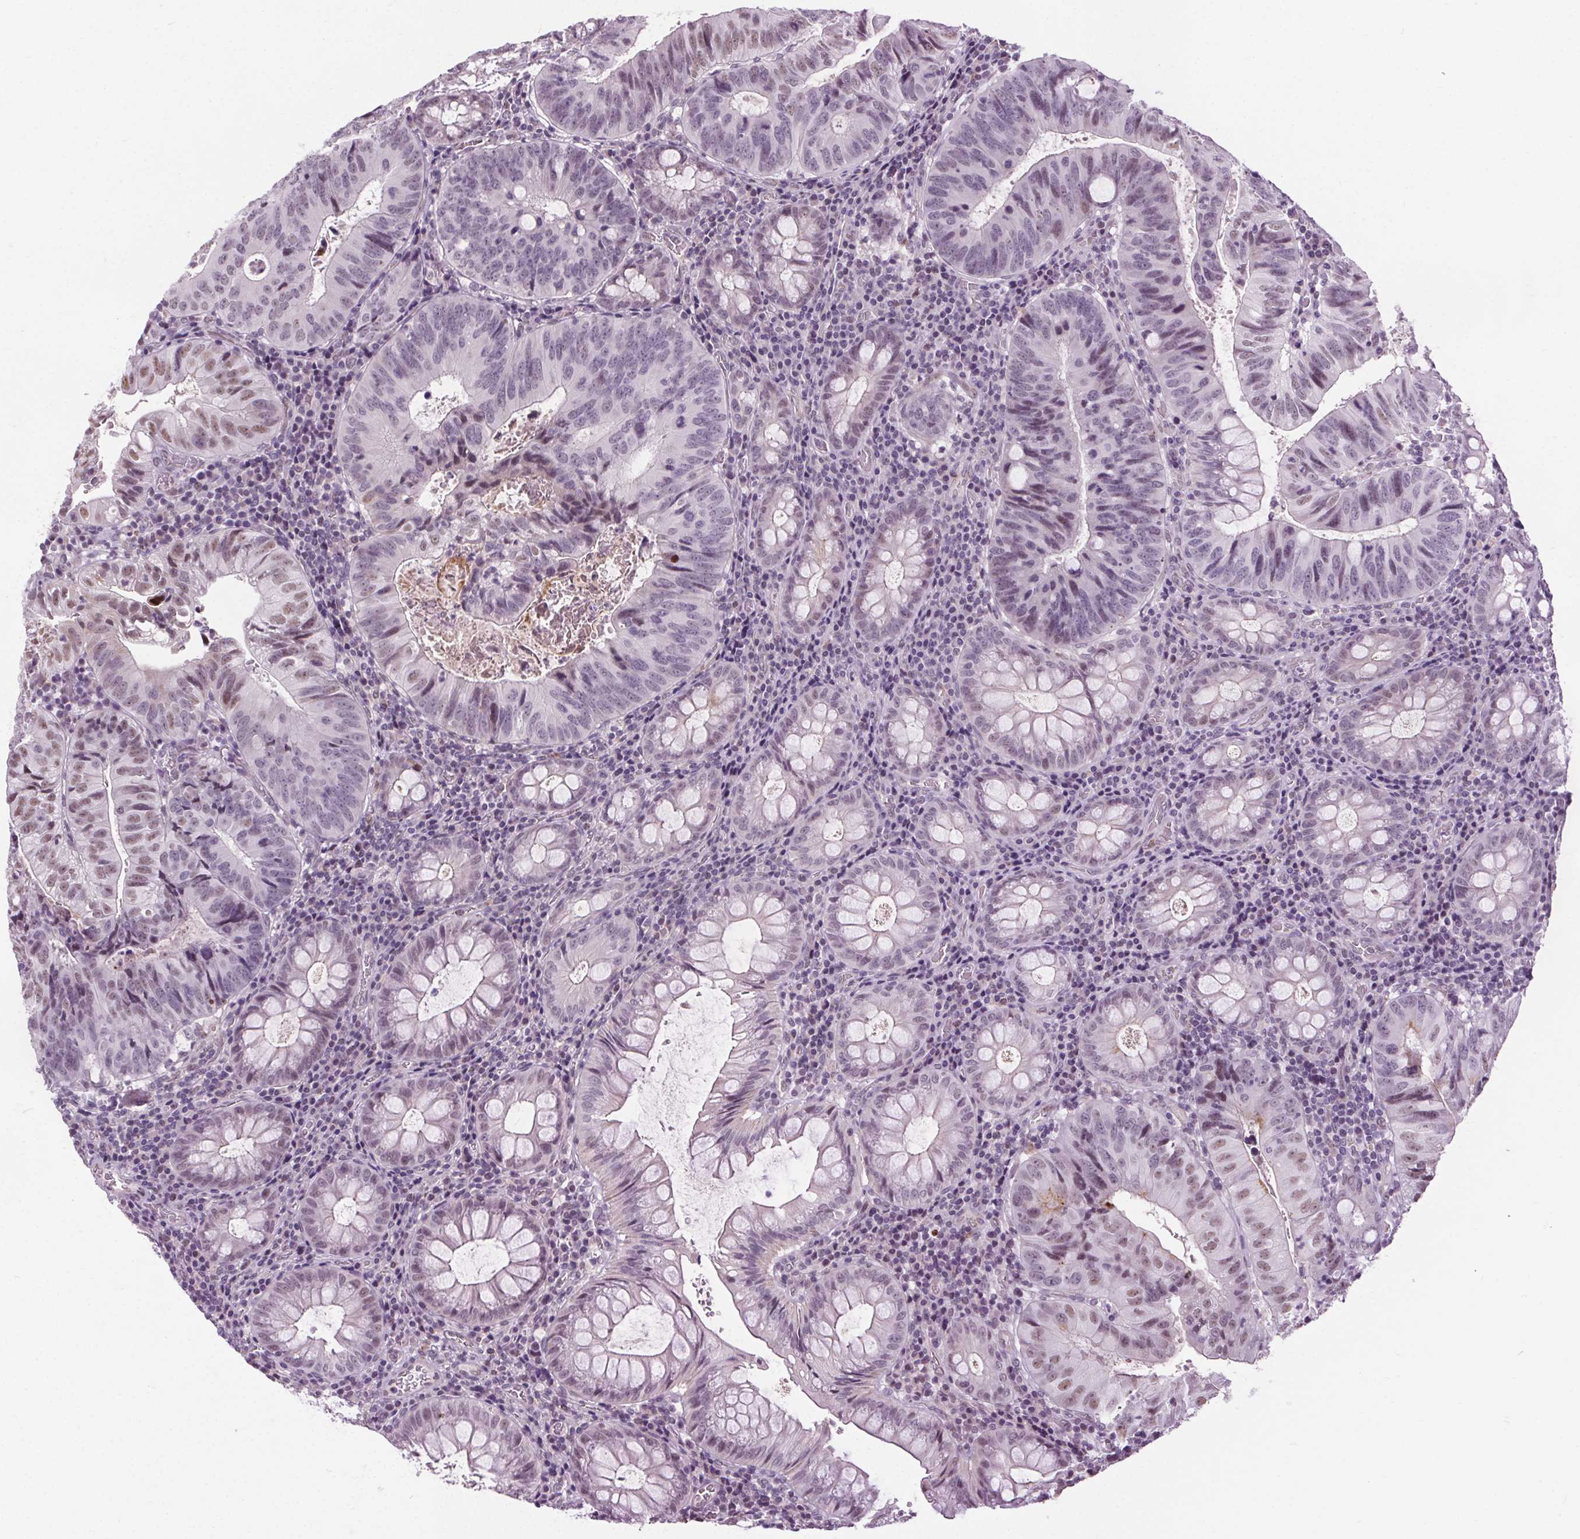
{"staining": {"intensity": "weak", "quantity": "<25%", "location": "nuclear"}, "tissue": "colorectal cancer", "cell_type": "Tumor cells", "image_type": "cancer", "snomed": [{"axis": "morphology", "description": "Adenocarcinoma, NOS"}, {"axis": "topography", "description": "Colon"}], "caption": "IHC micrograph of neoplastic tissue: human colorectal cancer (adenocarcinoma) stained with DAB shows no significant protein expression in tumor cells.", "gene": "CEBPA", "patient": {"sex": "male", "age": 67}}